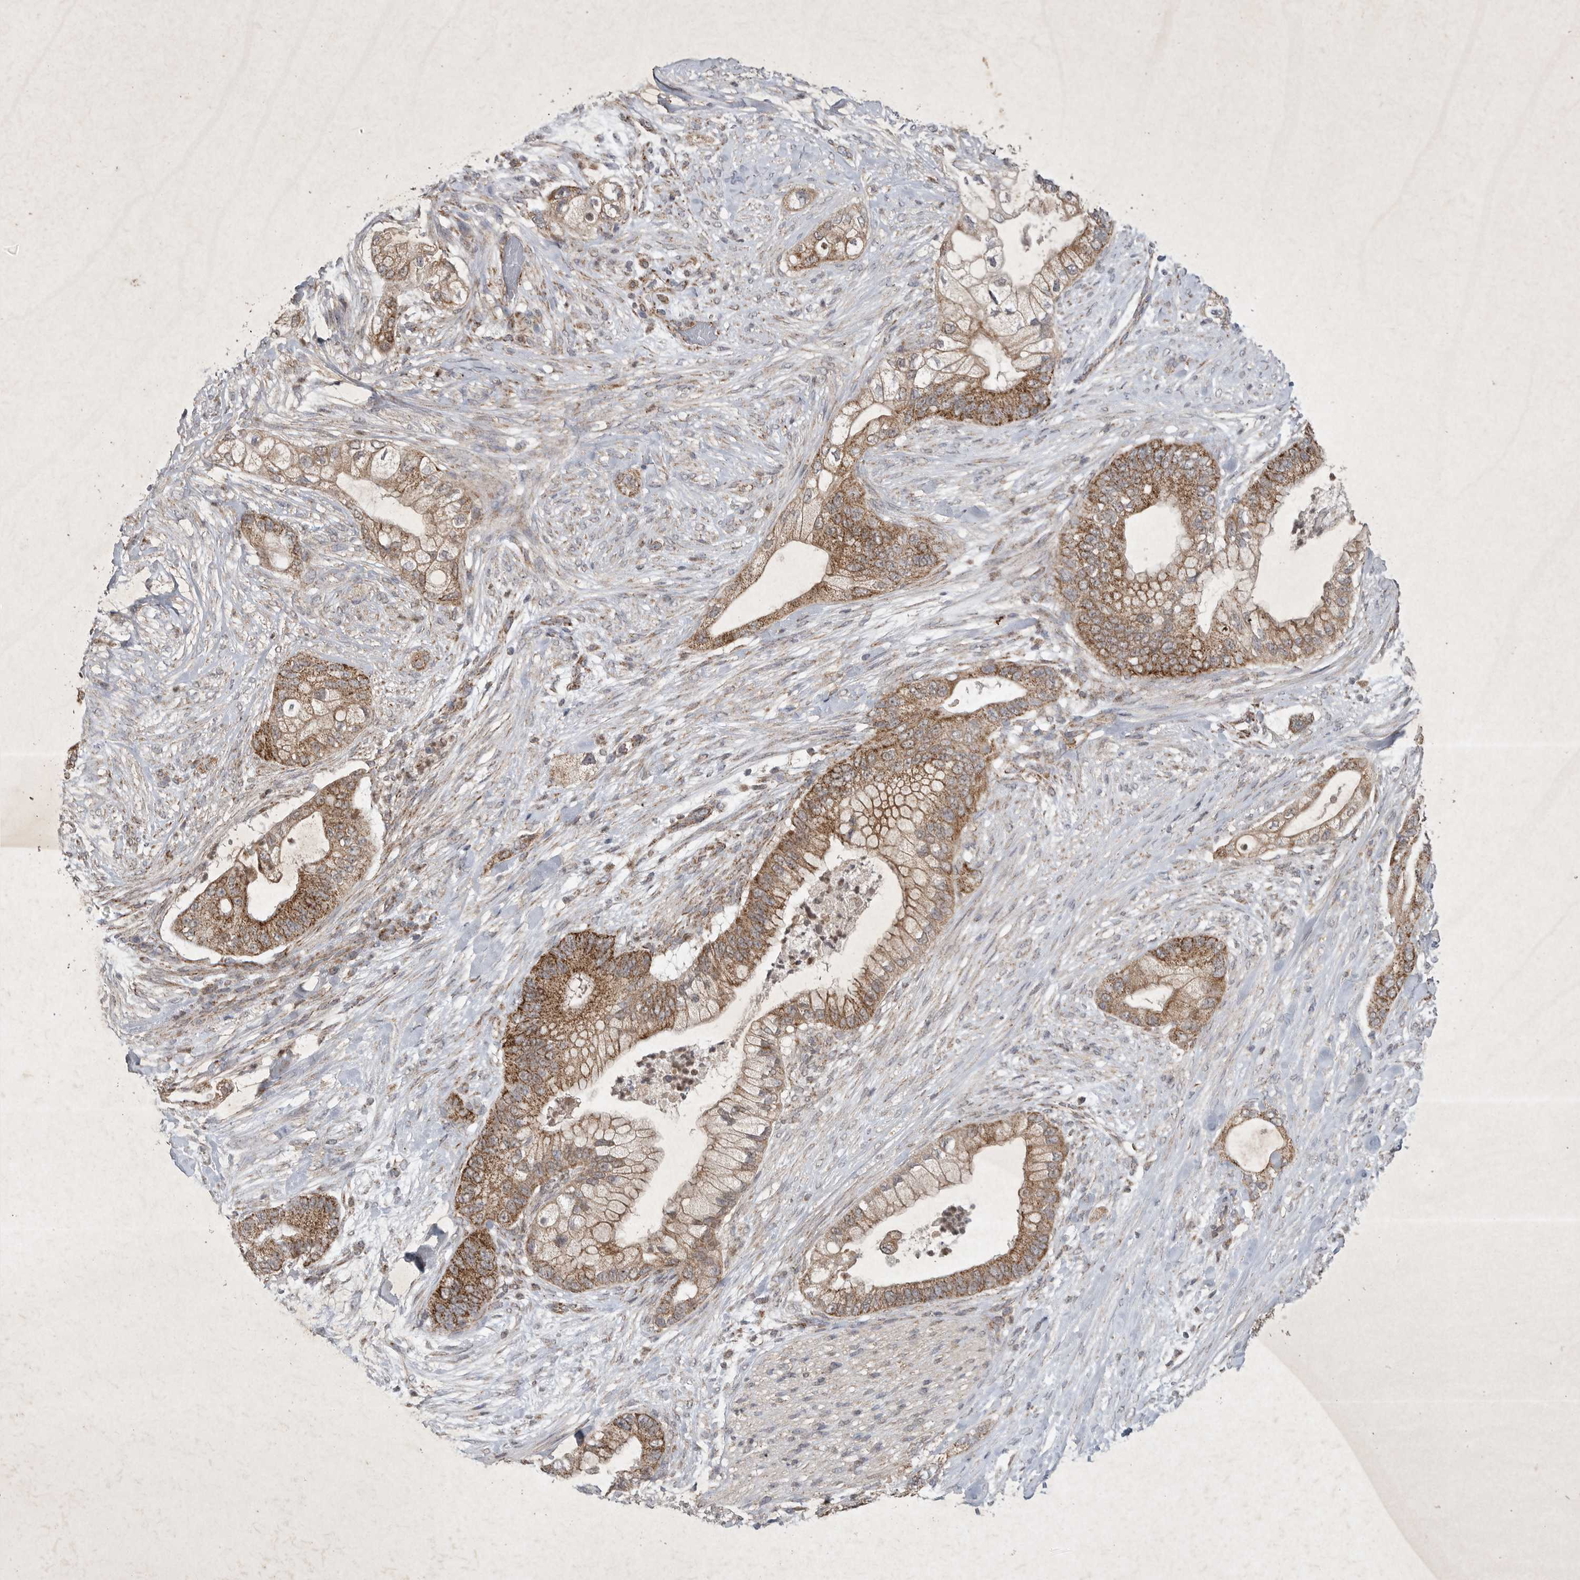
{"staining": {"intensity": "strong", "quantity": ">75%", "location": "cytoplasmic/membranous"}, "tissue": "pancreatic cancer", "cell_type": "Tumor cells", "image_type": "cancer", "snomed": [{"axis": "morphology", "description": "Adenocarcinoma, NOS"}, {"axis": "topography", "description": "Pancreas"}], "caption": "Immunohistochemical staining of human pancreatic cancer shows high levels of strong cytoplasmic/membranous protein positivity in approximately >75% of tumor cells.", "gene": "DDR1", "patient": {"sex": "male", "age": 53}}